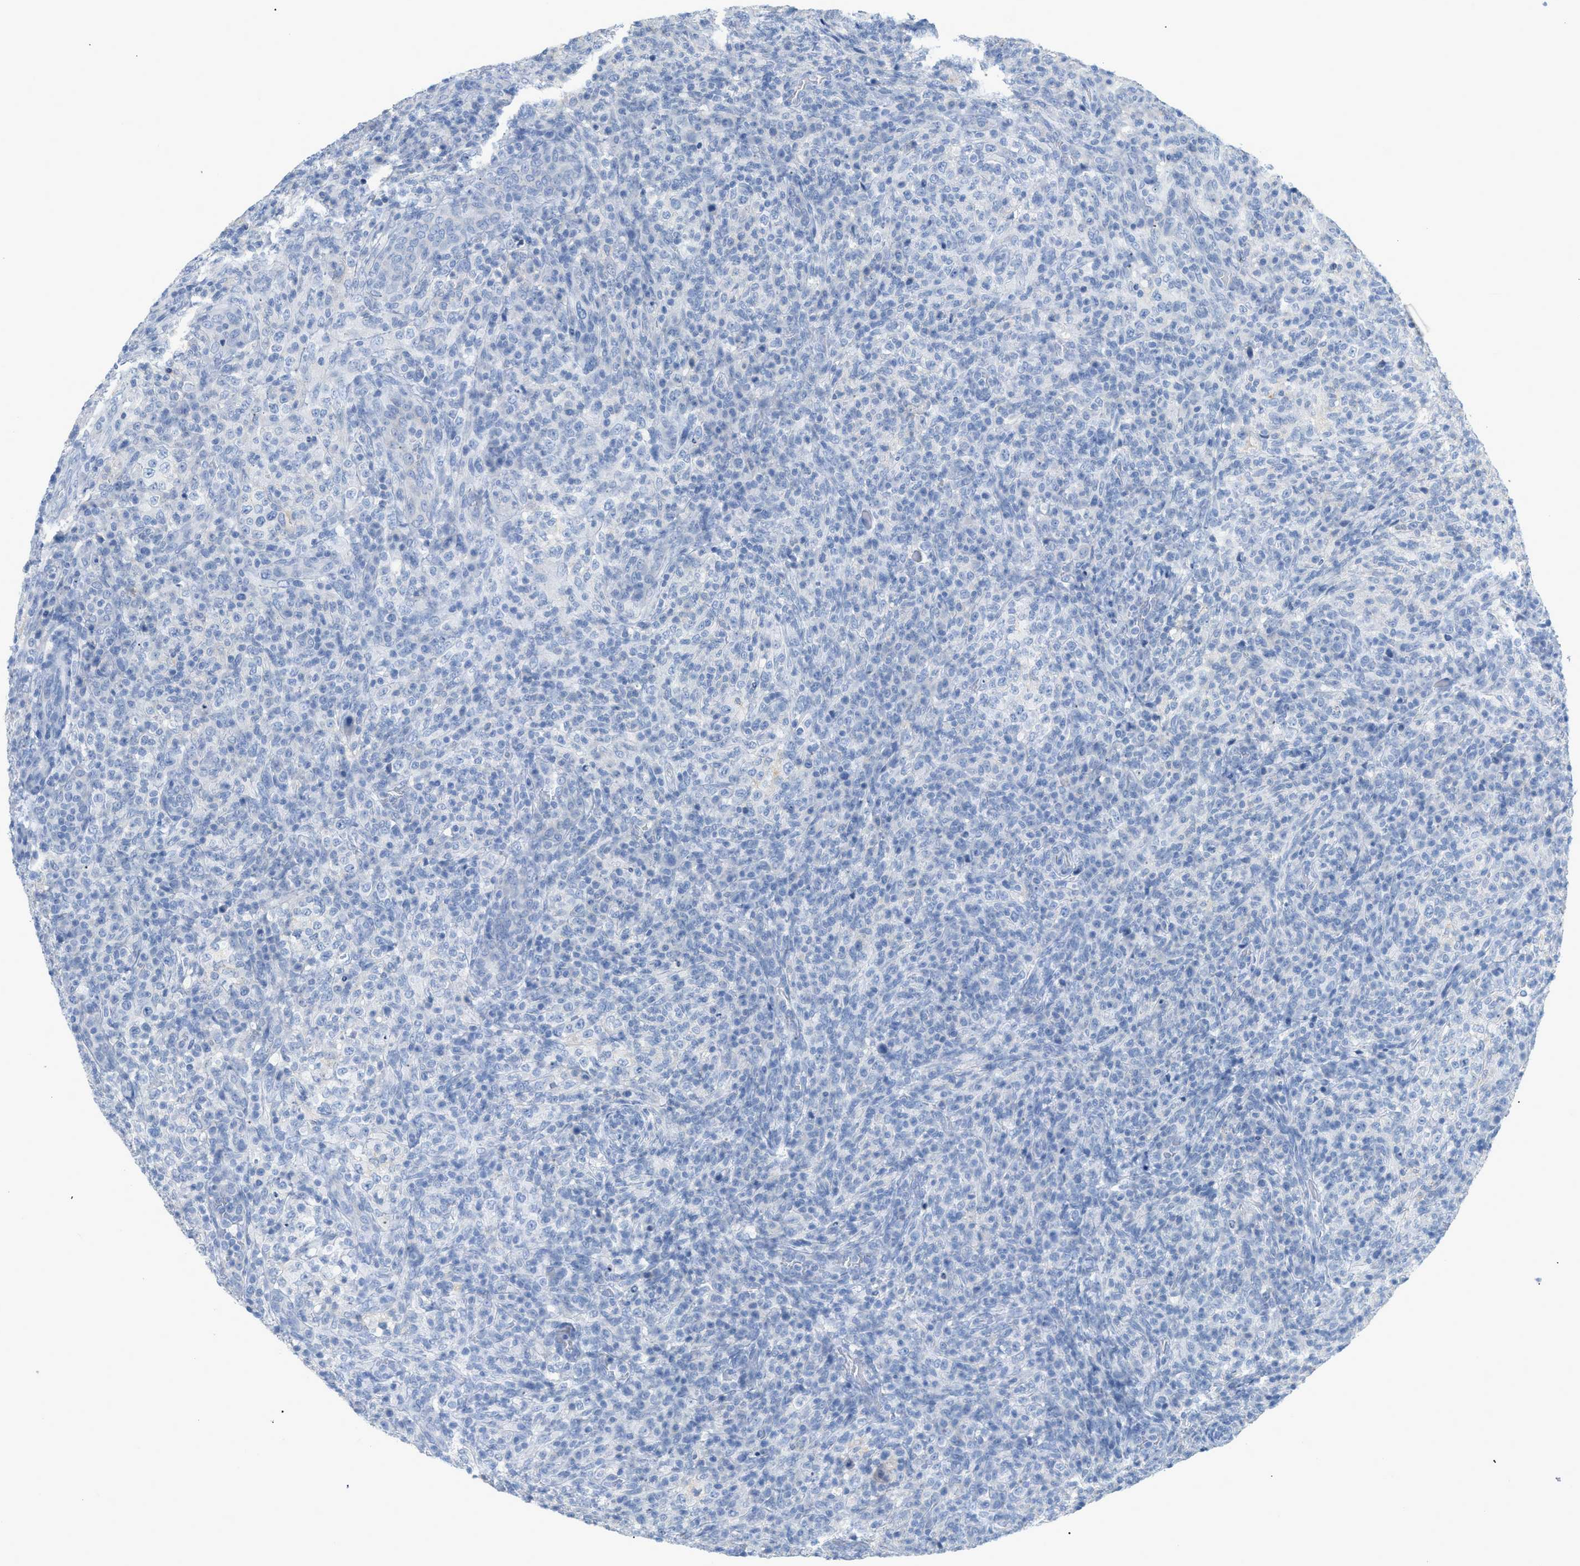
{"staining": {"intensity": "negative", "quantity": "none", "location": "none"}, "tissue": "lymphoma", "cell_type": "Tumor cells", "image_type": "cancer", "snomed": [{"axis": "morphology", "description": "Malignant lymphoma, non-Hodgkin's type, High grade"}, {"axis": "topography", "description": "Lymph node"}], "caption": "High-grade malignant lymphoma, non-Hodgkin's type stained for a protein using IHC reveals no positivity tumor cells.", "gene": "PAPPA", "patient": {"sex": "female", "age": 76}}